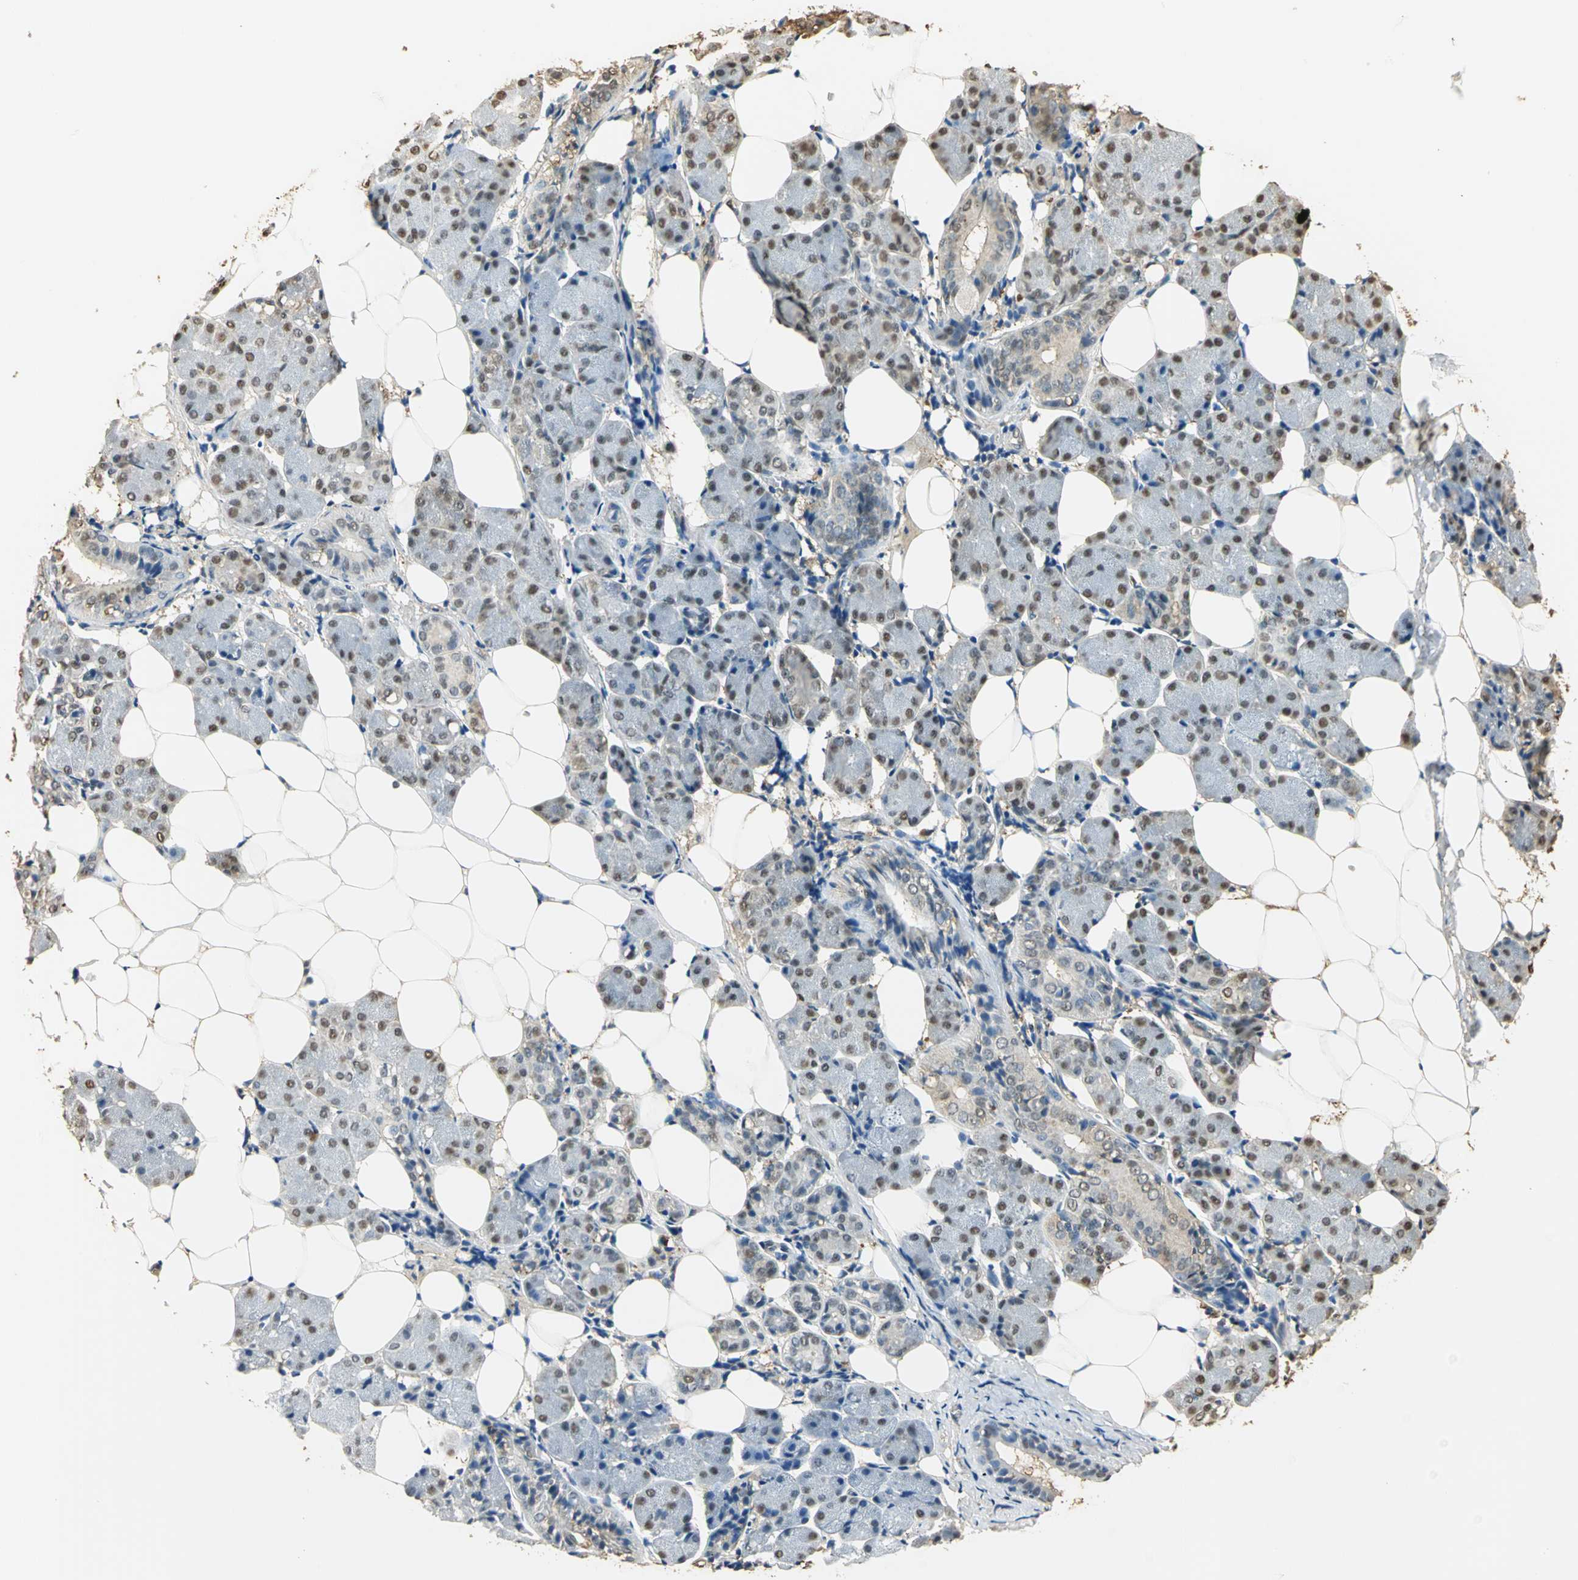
{"staining": {"intensity": "weak", "quantity": "25%-75%", "location": "cytoplasmic/membranous"}, "tissue": "salivary gland", "cell_type": "Glandular cells", "image_type": "normal", "snomed": [{"axis": "morphology", "description": "Normal tissue, NOS"}, {"axis": "morphology", "description": "Adenoma, NOS"}, {"axis": "topography", "description": "Salivary gland"}], "caption": "Salivary gland was stained to show a protein in brown. There is low levels of weak cytoplasmic/membranous staining in about 25%-75% of glandular cells.", "gene": "GAPDH", "patient": {"sex": "female", "age": 32}}